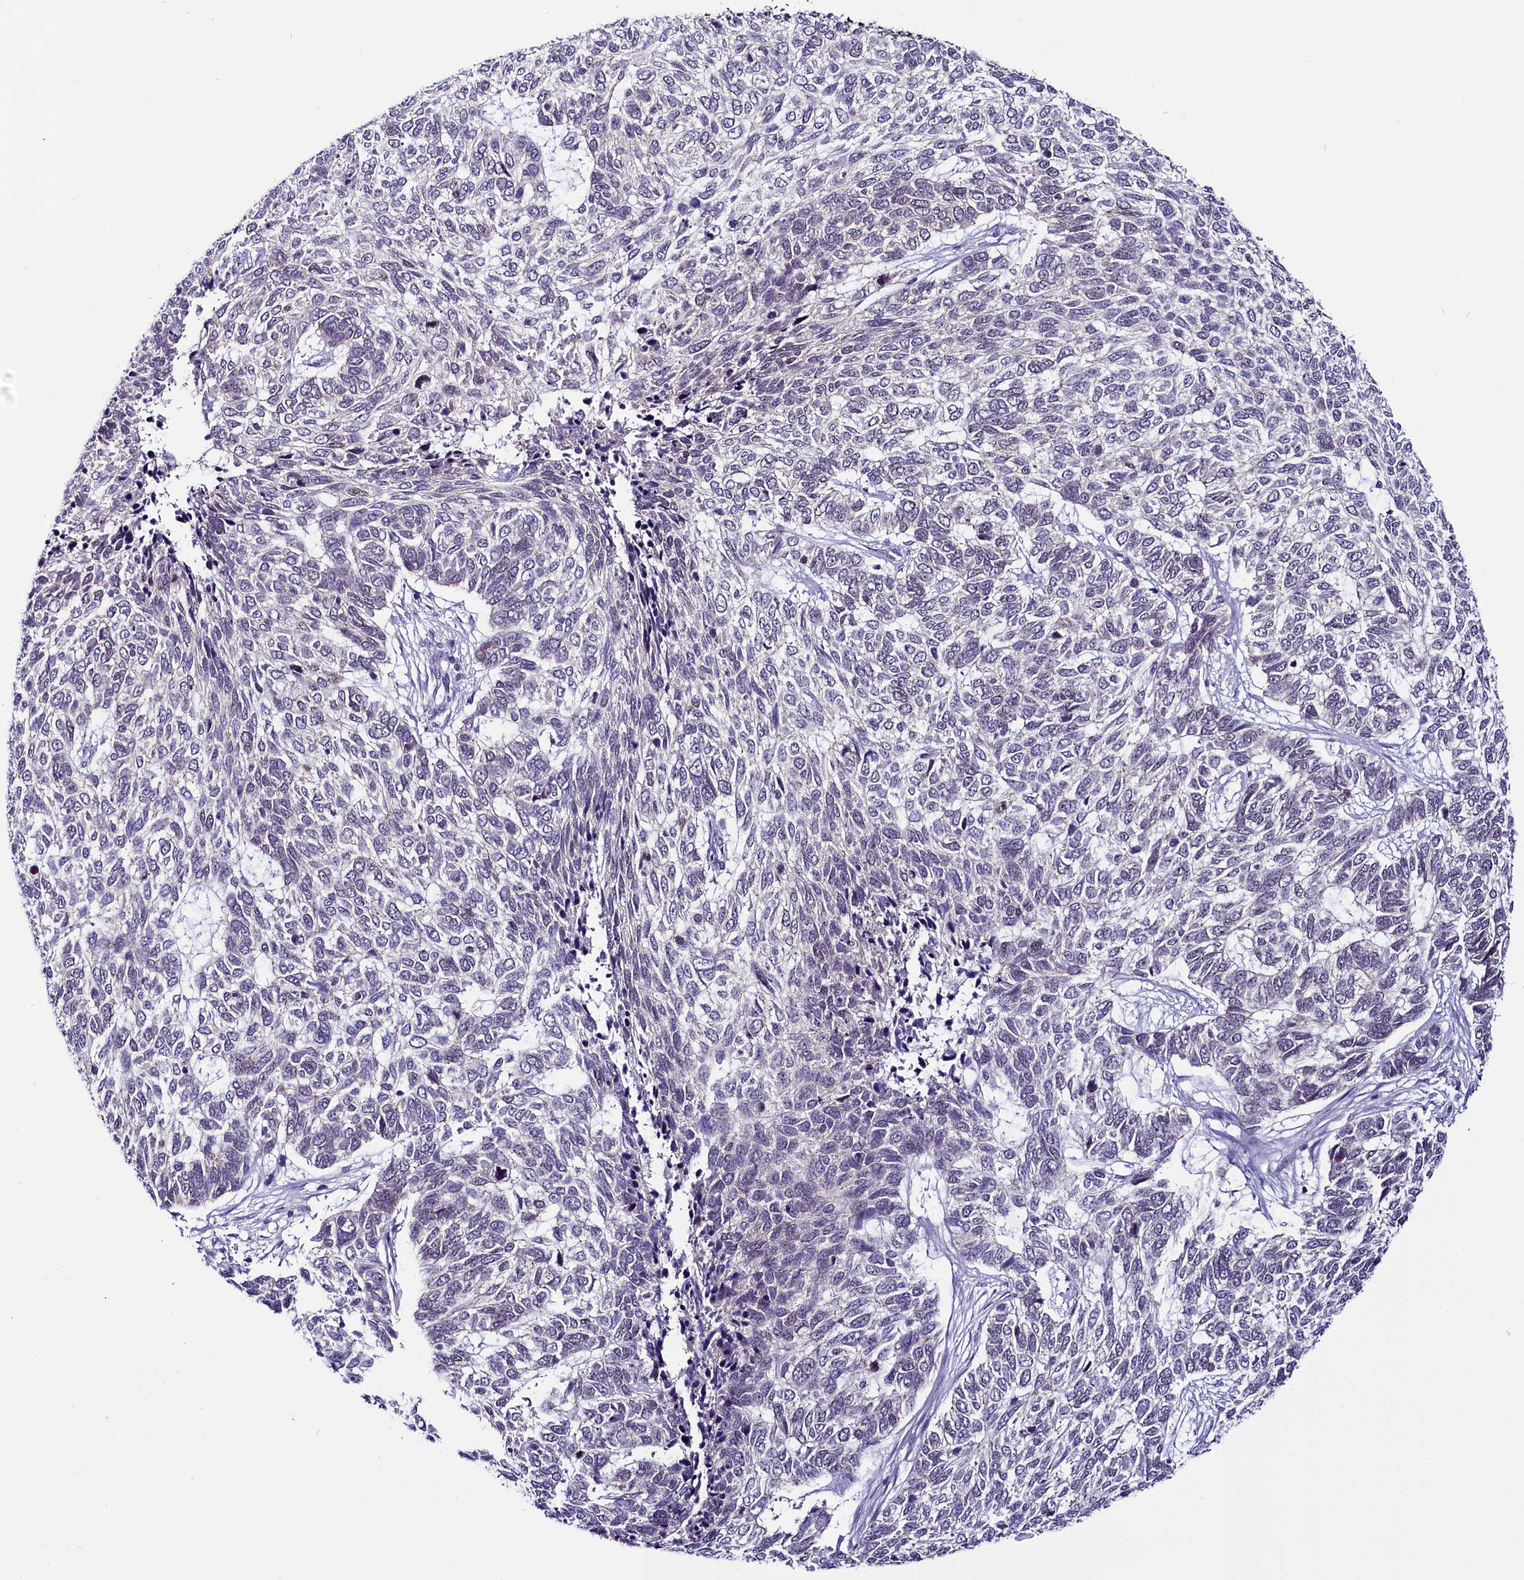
{"staining": {"intensity": "negative", "quantity": "none", "location": "none"}, "tissue": "skin cancer", "cell_type": "Tumor cells", "image_type": "cancer", "snomed": [{"axis": "morphology", "description": "Basal cell carcinoma"}, {"axis": "topography", "description": "Skin"}], "caption": "Tumor cells are negative for protein expression in human skin cancer.", "gene": "CCDC106", "patient": {"sex": "female", "age": 65}}